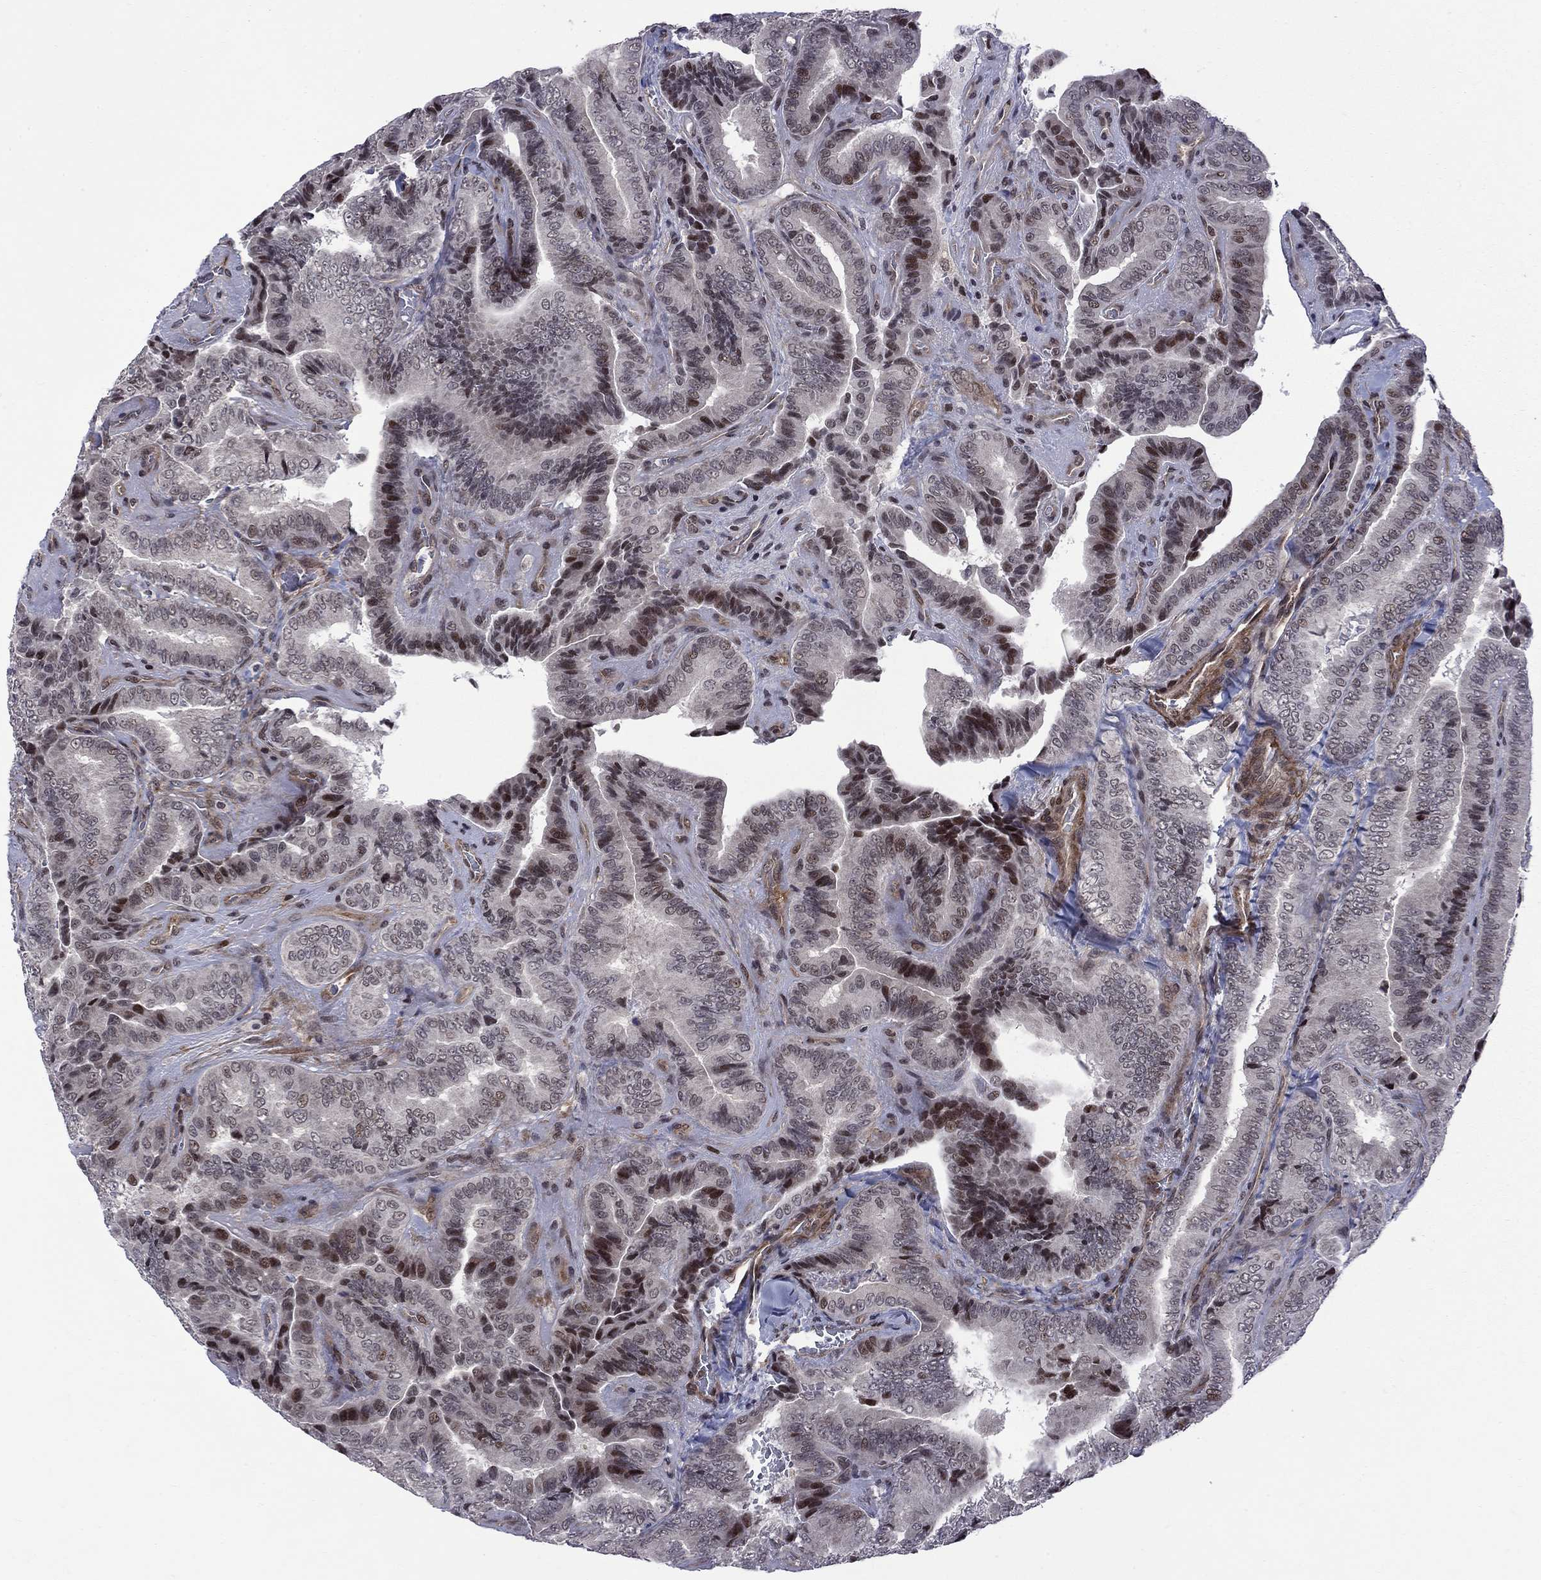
{"staining": {"intensity": "strong", "quantity": "<25%", "location": "nuclear"}, "tissue": "thyroid cancer", "cell_type": "Tumor cells", "image_type": "cancer", "snomed": [{"axis": "morphology", "description": "Papillary adenocarcinoma, NOS"}, {"axis": "topography", "description": "Thyroid gland"}], "caption": "This micrograph displays immunohistochemistry (IHC) staining of human papillary adenocarcinoma (thyroid), with medium strong nuclear staining in about <25% of tumor cells.", "gene": "BRF1", "patient": {"sex": "male", "age": 61}}